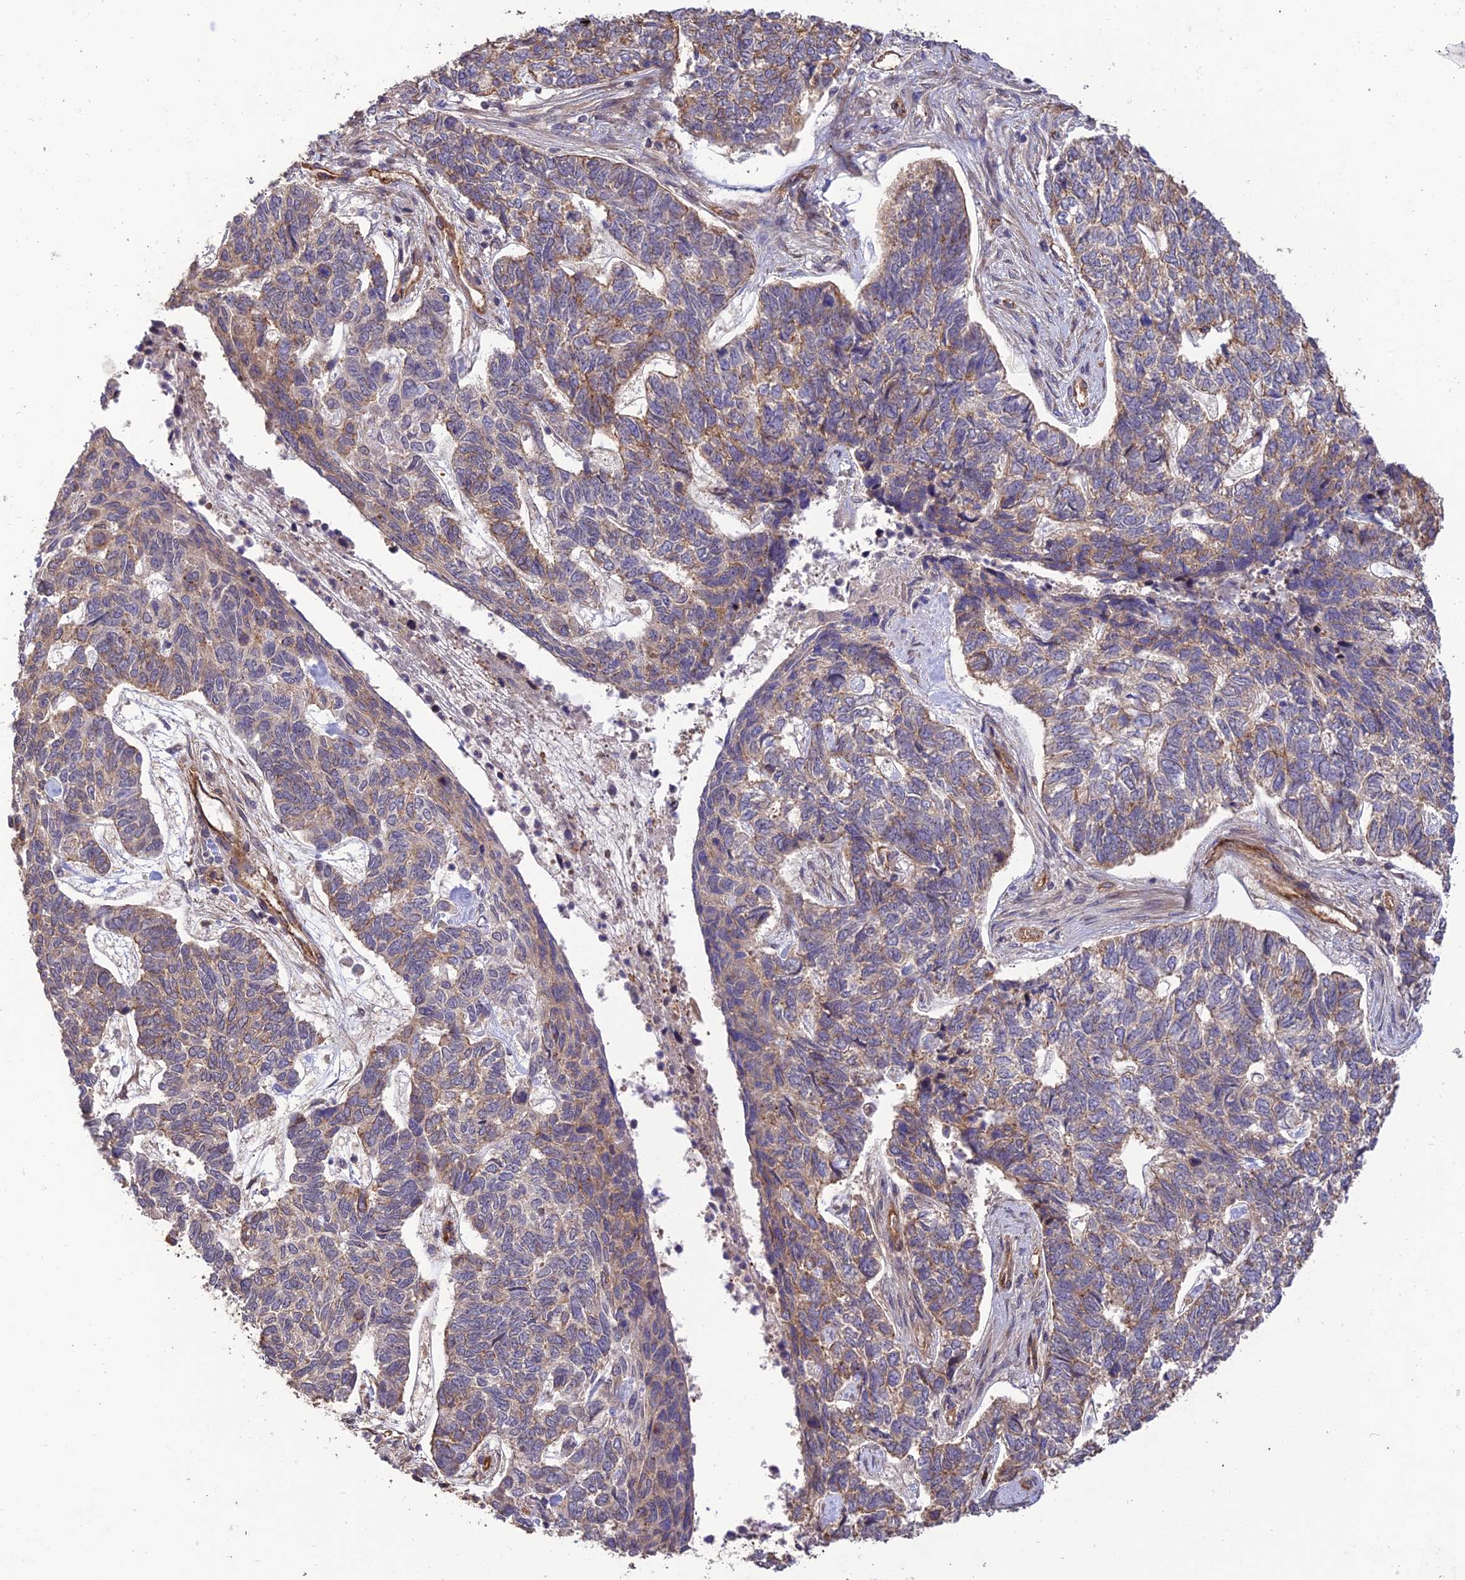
{"staining": {"intensity": "weak", "quantity": "25%-75%", "location": "cytoplasmic/membranous"}, "tissue": "skin cancer", "cell_type": "Tumor cells", "image_type": "cancer", "snomed": [{"axis": "morphology", "description": "Basal cell carcinoma"}, {"axis": "topography", "description": "Skin"}], "caption": "This is an image of immunohistochemistry (IHC) staining of skin cancer (basal cell carcinoma), which shows weak positivity in the cytoplasmic/membranous of tumor cells.", "gene": "HOMER2", "patient": {"sex": "female", "age": 65}}